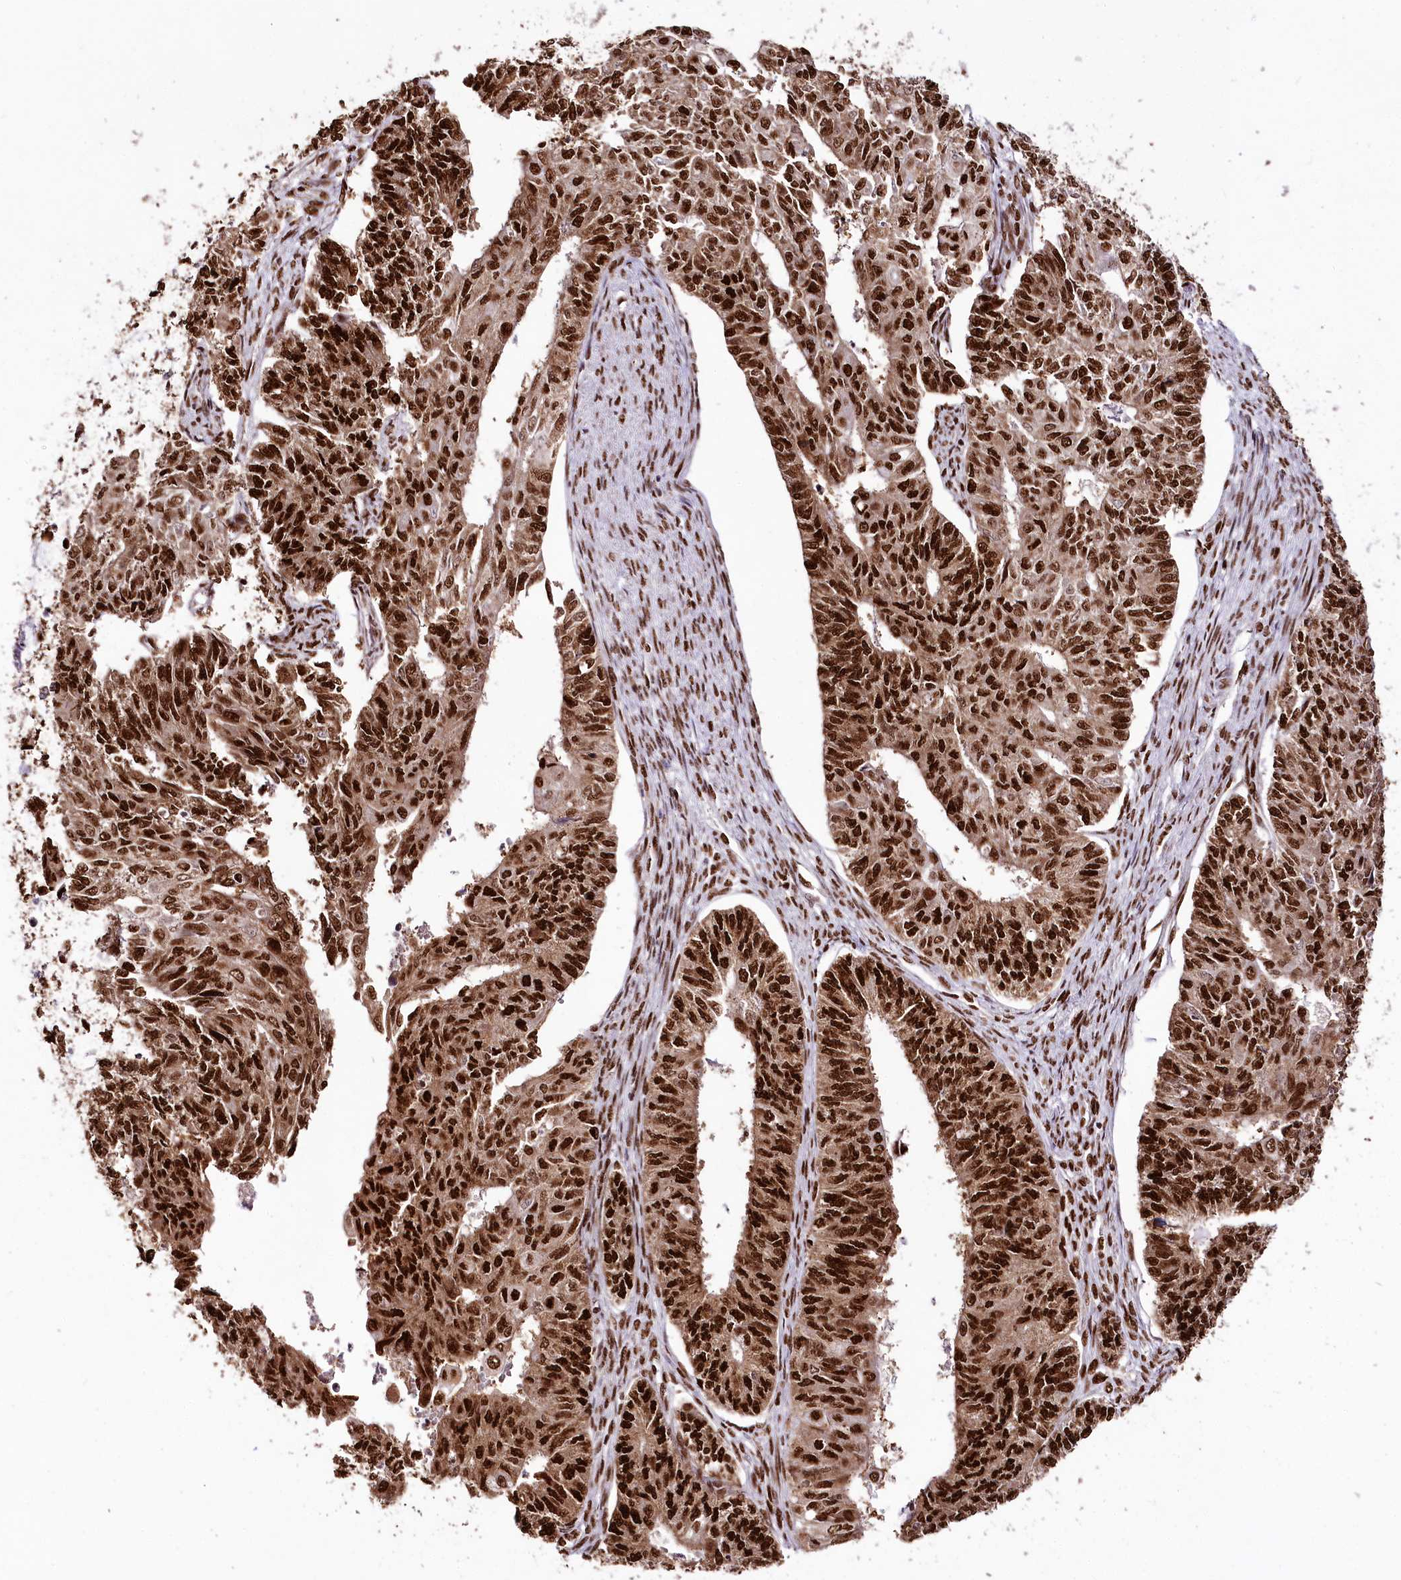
{"staining": {"intensity": "strong", "quantity": ">75%", "location": "cytoplasmic/membranous,nuclear"}, "tissue": "endometrial cancer", "cell_type": "Tumor cells", "image_type": "cancer", "snomed": [{"axis": "morphology", "description": "Adenocarcinoma, NOS"}, {"axis": "topography", "description": "Endometrium"}], "caption": "Approximately >75% of tumor cells in human endometrial cancer (adenocarcinoma) exhibit strong cytoplasmic/membranous and nuclear protein staining as visualized by brown immunohistochemical staining.", "gene": "SMARCE1", "patient": {"sex": "female", "age": 32}}